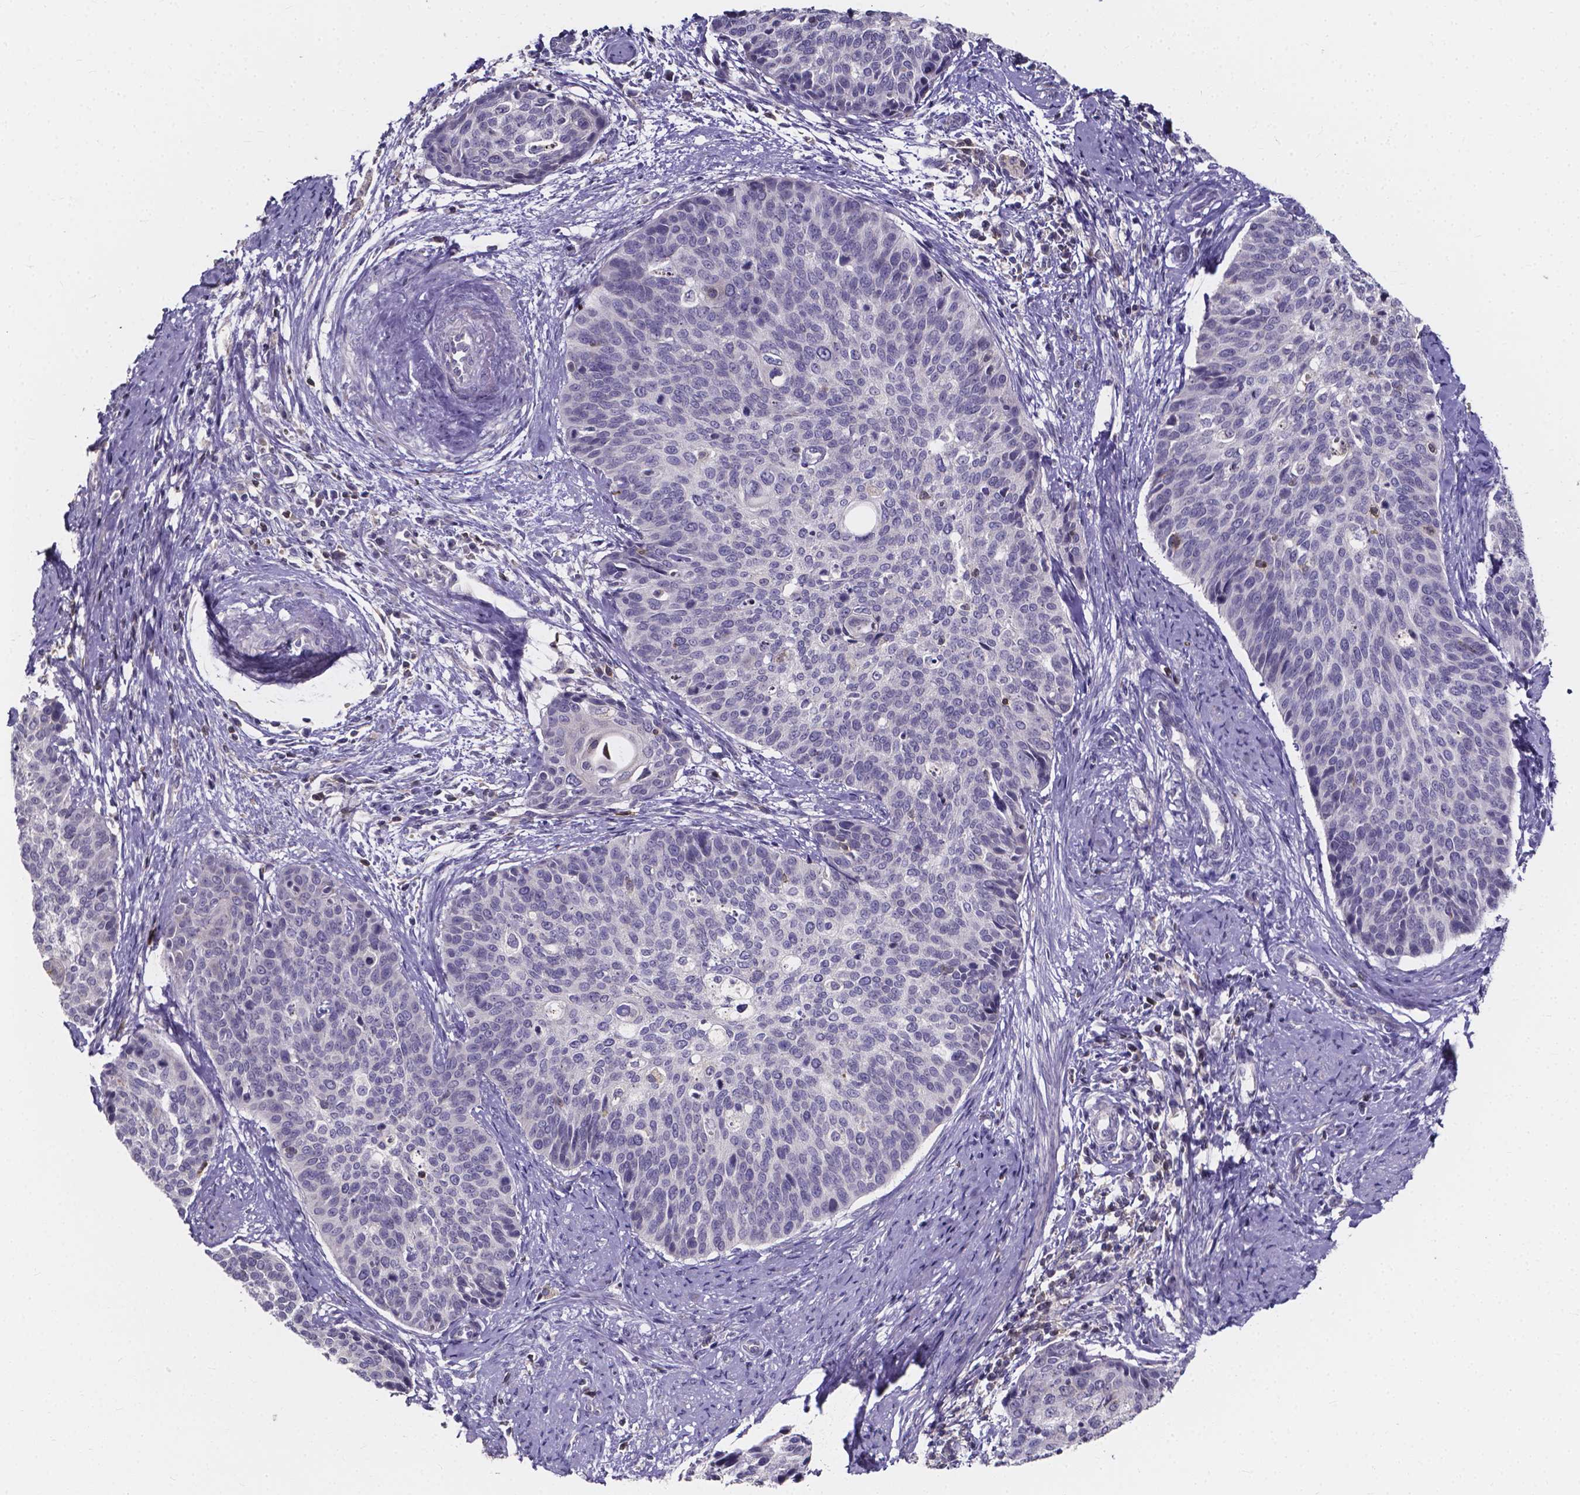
{"staining": {"intensity": "negative", "quantity": "none", "location": "none"}, "tissue": "cervical cancer", "cell_type": "Tumor cells", "image_type": "cancer", "snomed": [{"axis": "morphology", "description": "Squamous cell carcinoma, NOS"}, {"axis": "topography", "description": "Cervix"}], "caption": "IHC micrograph of human cervical cancer (squamous cell carcinoma) stained for a protein (brown), which displays no expression in tumor cells.", "gene": "THEMIS", "patient": {"sex": "female", "age": 69}}